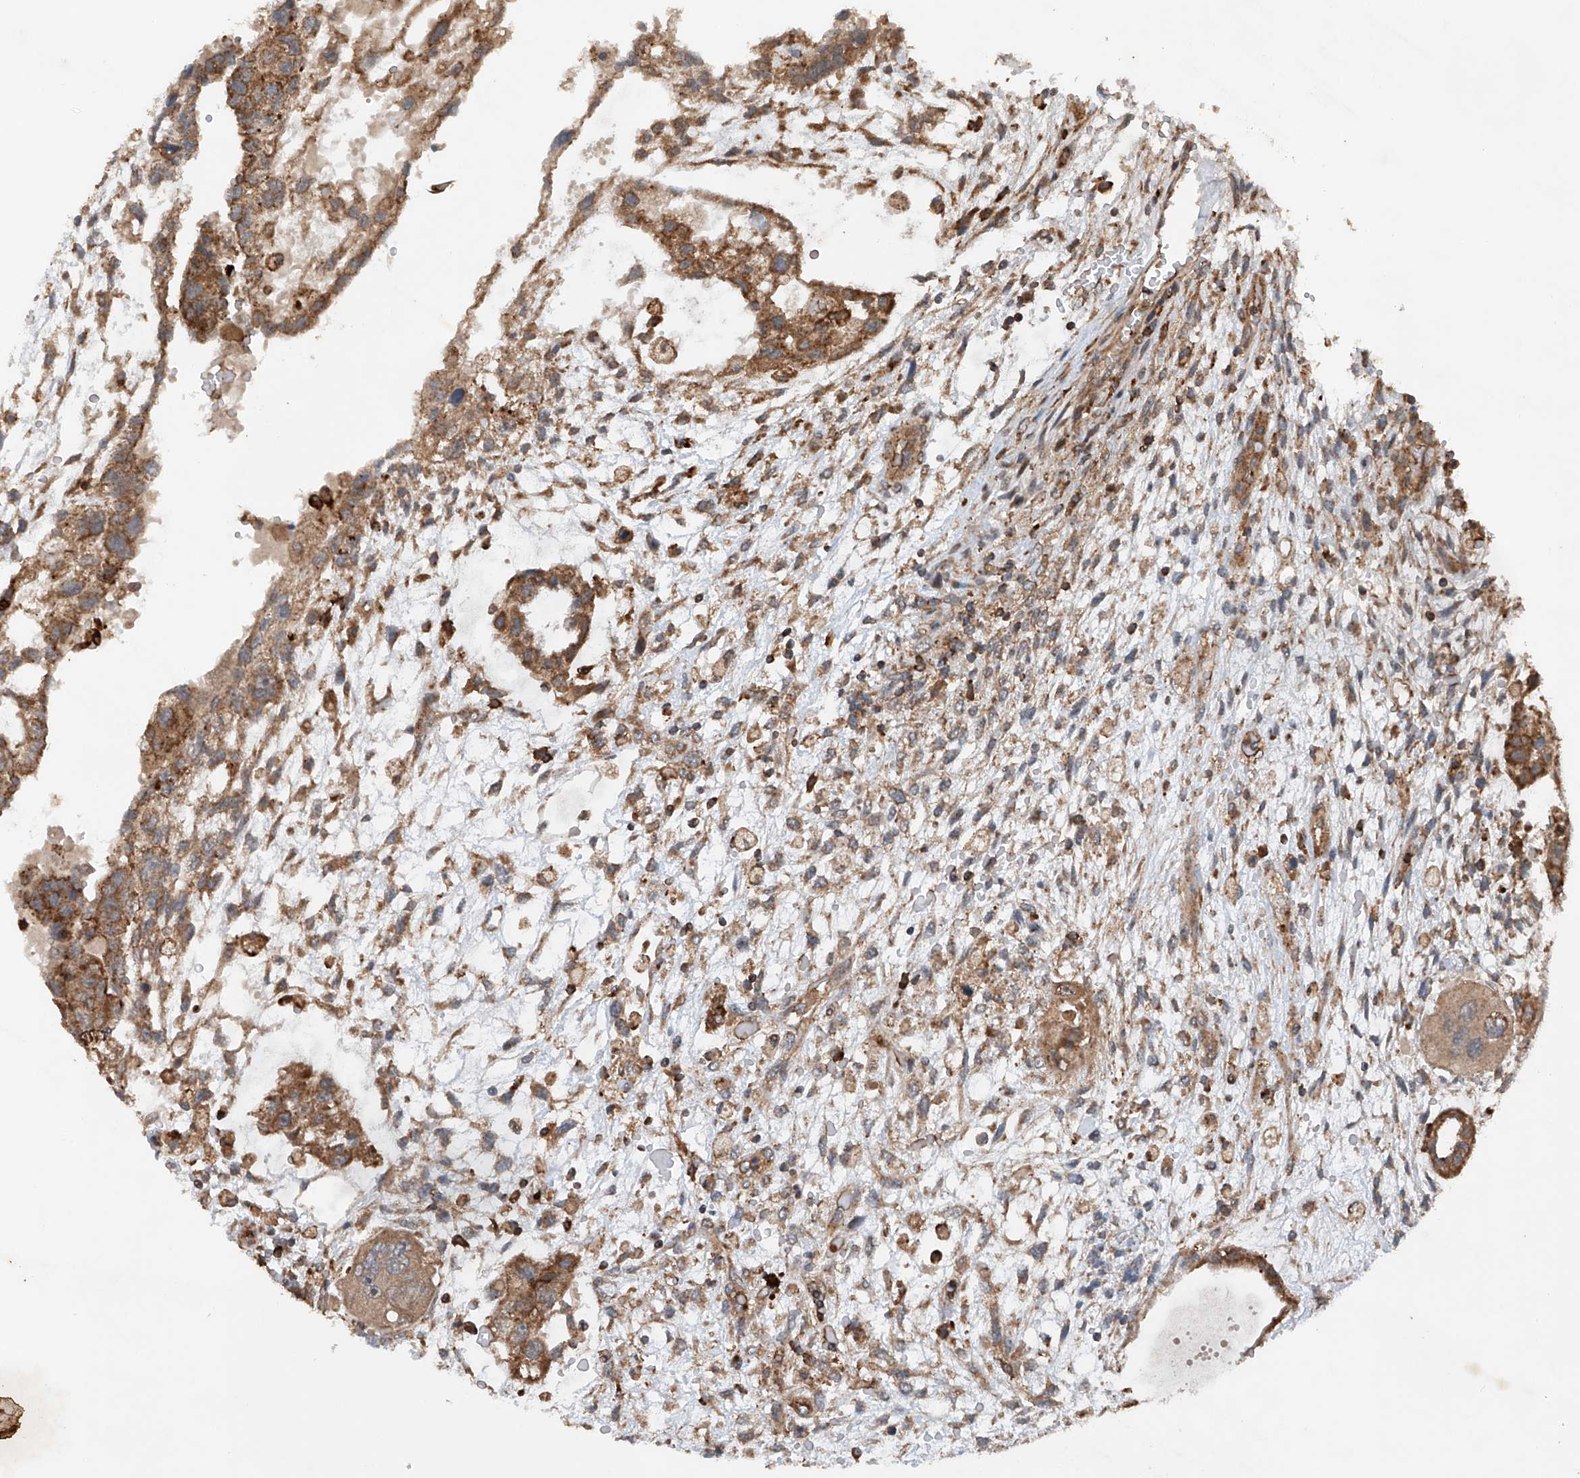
{"staining": {"intensity": "moderate", "quantity": ">75%", "location": "cytoplasmic/membranous"}, "tissue": "testis cancer", "cell_type": "Tumor cells", "image_type": "cancer", "snomed": [{"axis": "morphology", "description": "Carcinoma, Embryonal, NOS"}, {"axis": "topography", "description": "Testis"}], "caption": "Testis cancer (embryonal carcinoma) stained with a protein marker demonstrates moderate staining in tumor cells.", "gene": "CEP85L", "patient": {"sex": "male", "age": 36}}